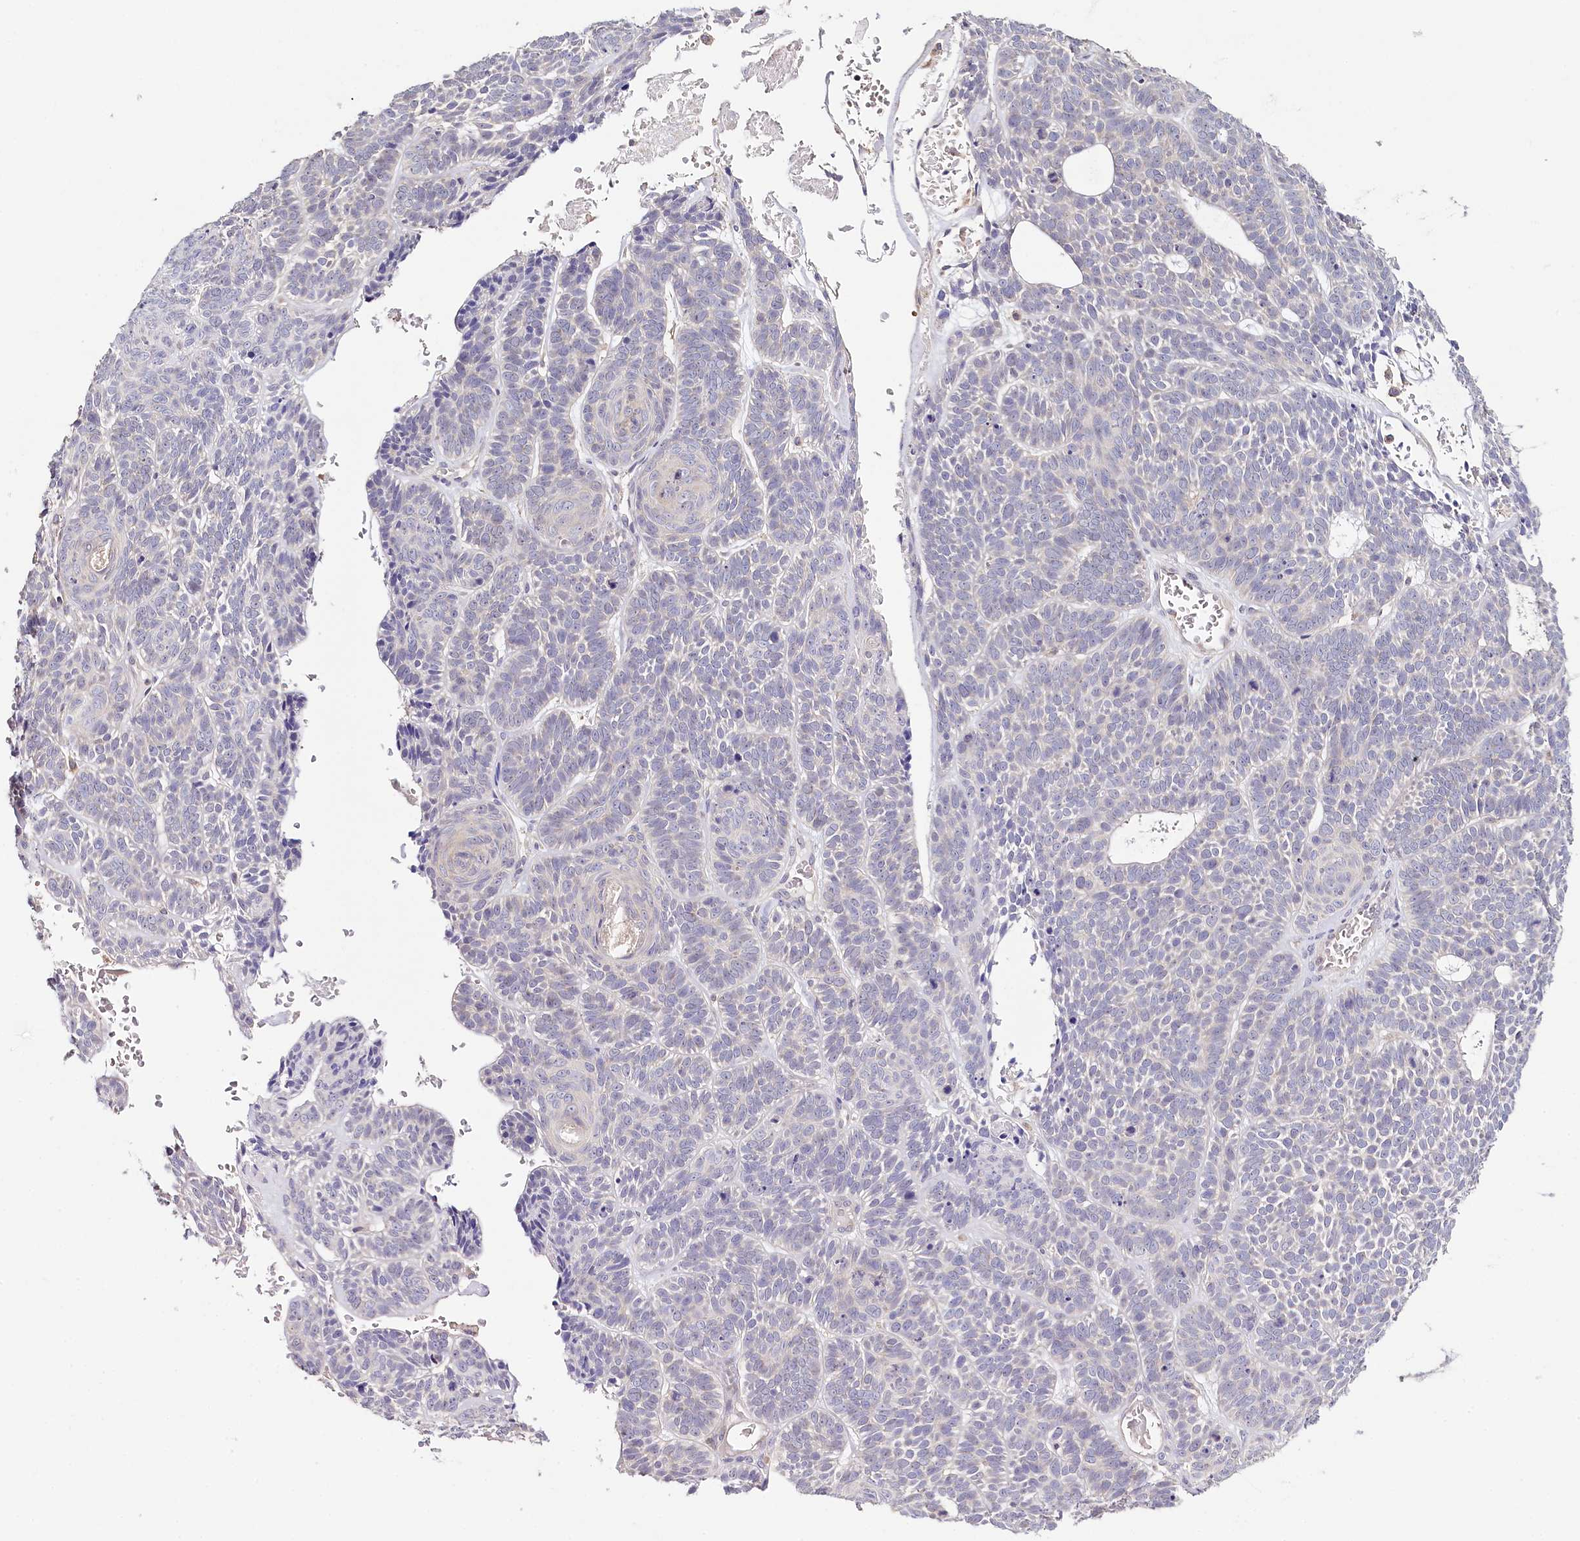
{"staining": {"intensity": "negative", "quantity": "none", "location": "none"}, "tissue": "skin cancer", "cell_type": "Tumor cells", "image_type": "cancer", "snomed": [{"axis": "morphology", "description": "Basal cell carcinoma"}, {"axis": "topography", "description": "Skin"}], "caption": "Histopathology image shows no significant protein positivity in tumor cells of skin cancer.", "gene": "DAPK1", "patient": {"sex": "male", "age": 85}}